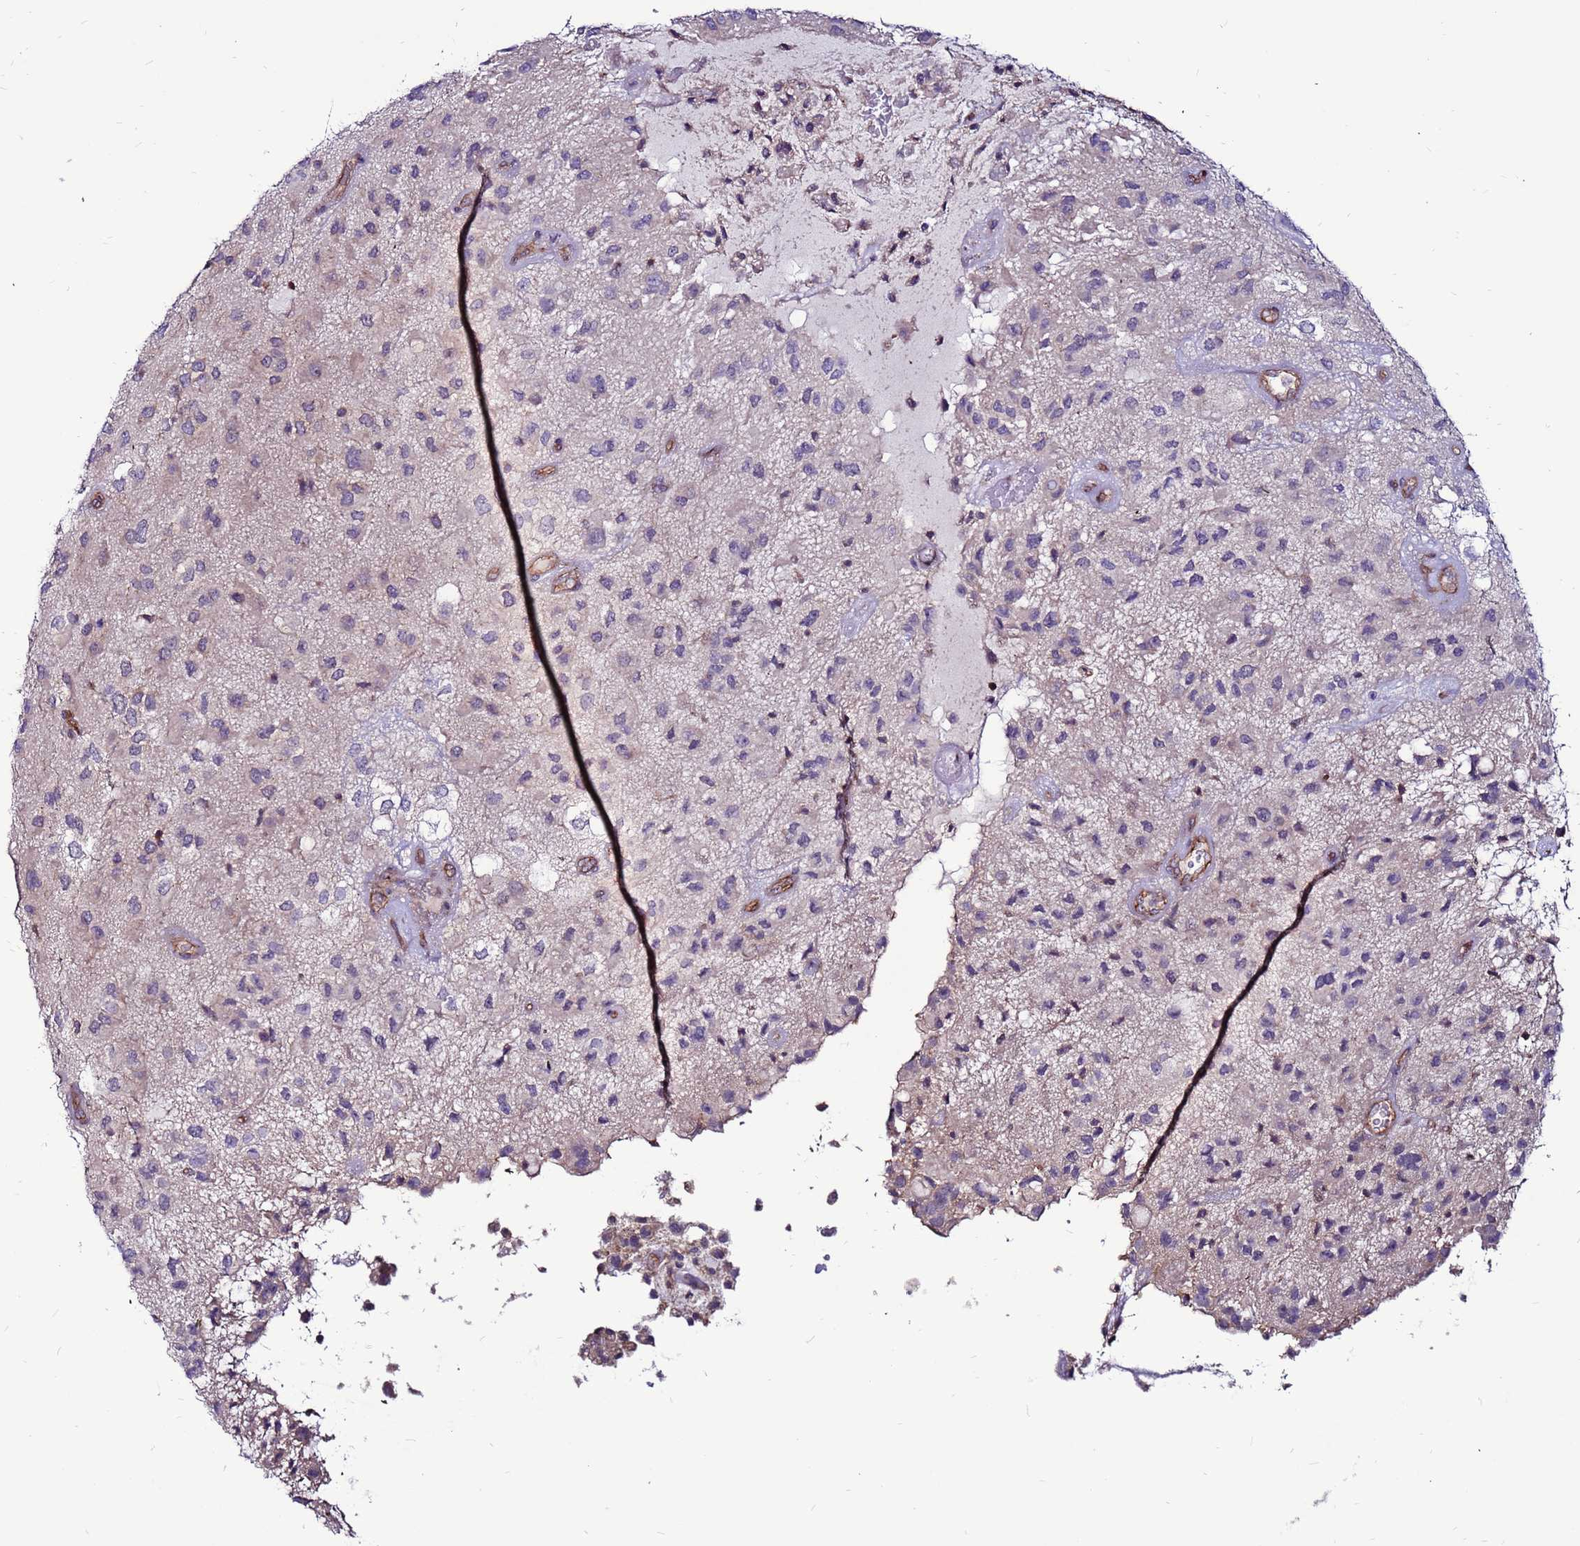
{"staining": {"intensity": "negative", "quantity": "none", "location": "none"}, "tissue": "glioma", "cell_type": "Tumor cells", "image_type": "cancer", "snomed": [{"axis": "morphology", "description": "Glioma, malignant, Low grade"}, {"axis": "topography", "description": "Brain"}], "caption": "Tumor cells show no significant protein staining in glioma. (DAB (3,3'-diaminobenzidine) immunohistochemistry, high magnification).", "gene": "NRN1L", "patient": {"sex": "male", "age": 66}}